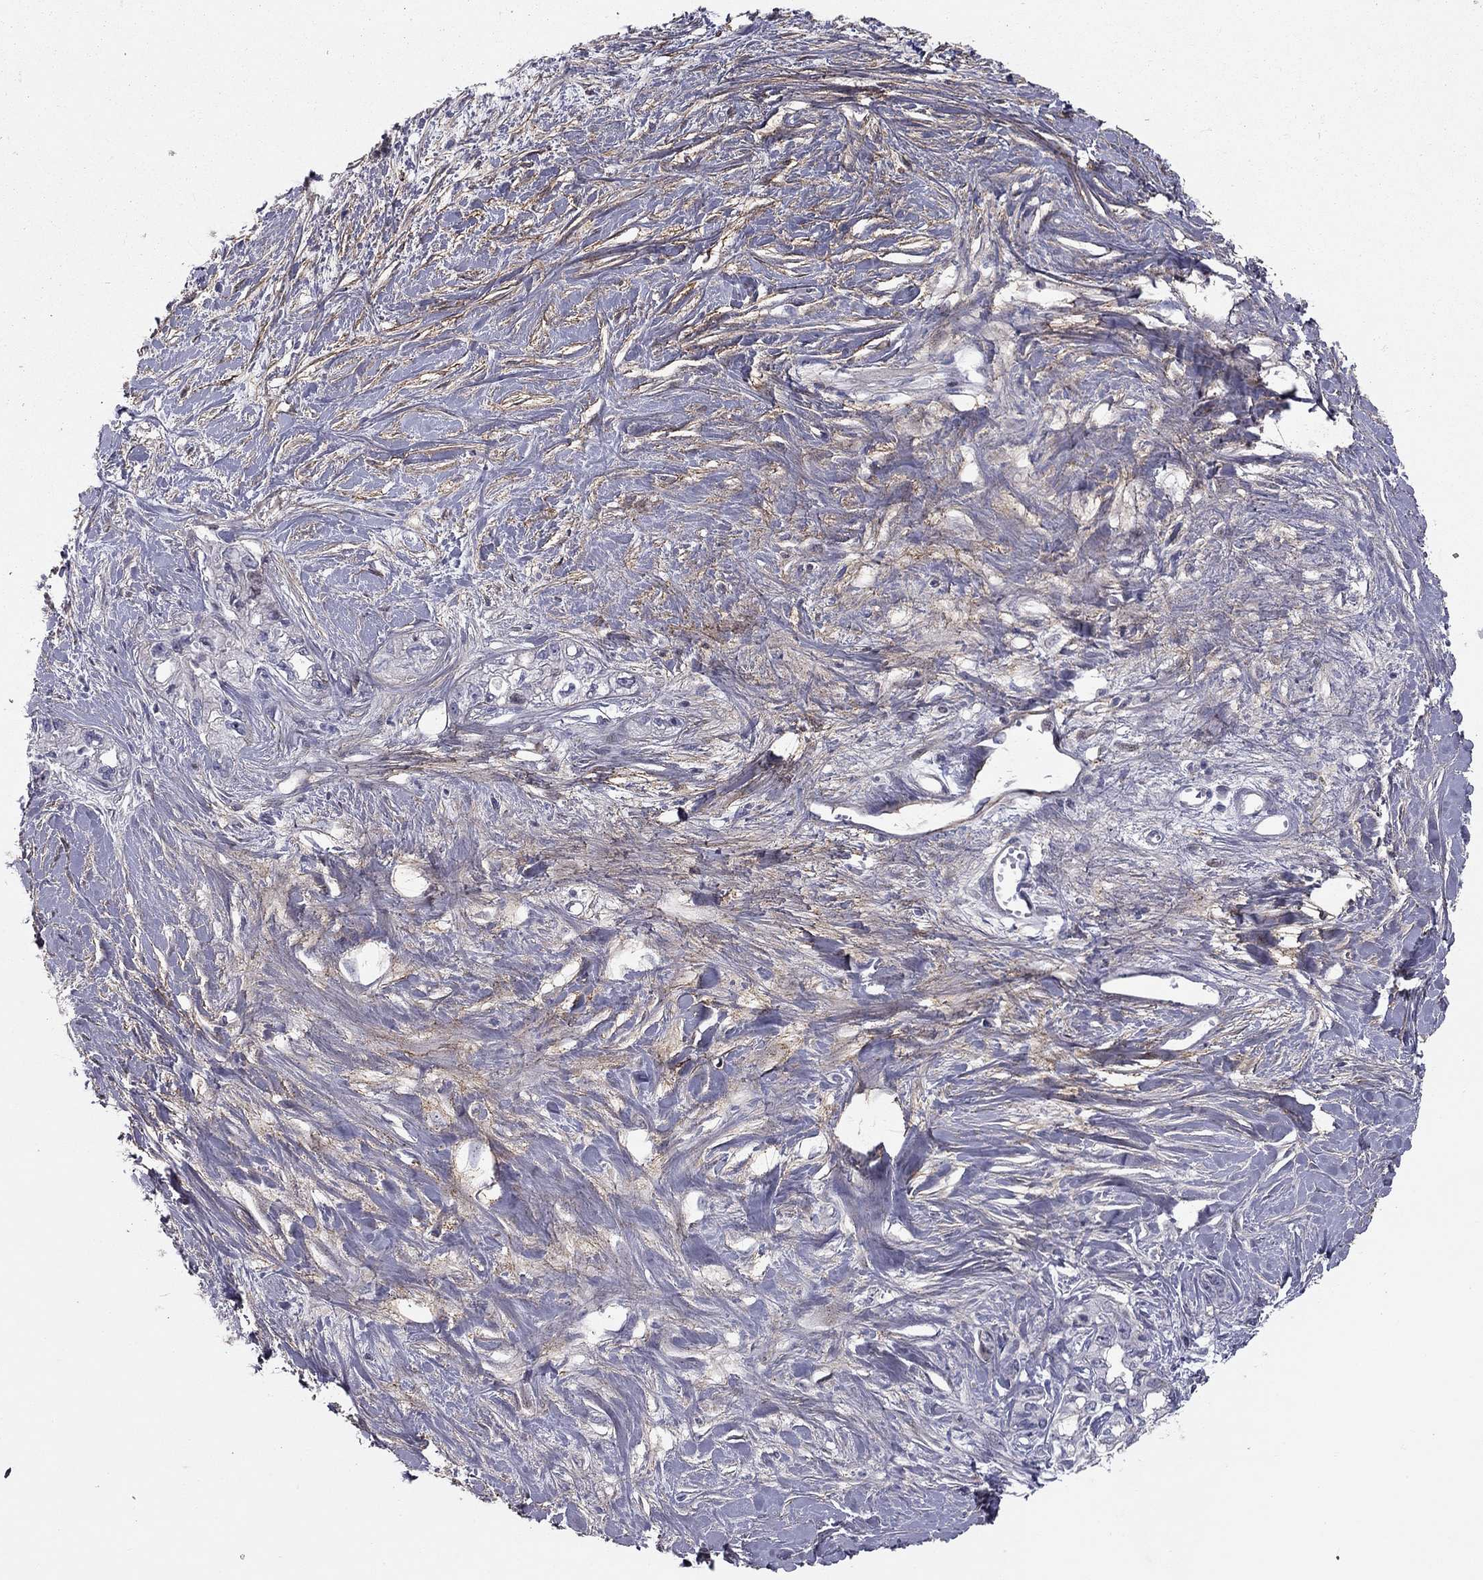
{"staining": {"intensity": "negative", "quantity": "none", "location": "none"}, "tissue": "pancreatic cancer", "cell_type": "Tumor cells", "image_type": "cancer", "snomed": [{"axis": "morphology", "description": "Adenocarcinoma, NOS"}, {"axis": "topography", "description": "Pancreas"}], "caption": "High magnification brightfield microscopy of adenocarcinoma (pancreatic) stained with DAB (3,3'-diaminobenzidine) (brown) and counterstained with hematoxylin (blue): tumor cells show no significant positivity.", "gene": "DUSP7", "patient": {"sex": "female", "age": 50}}